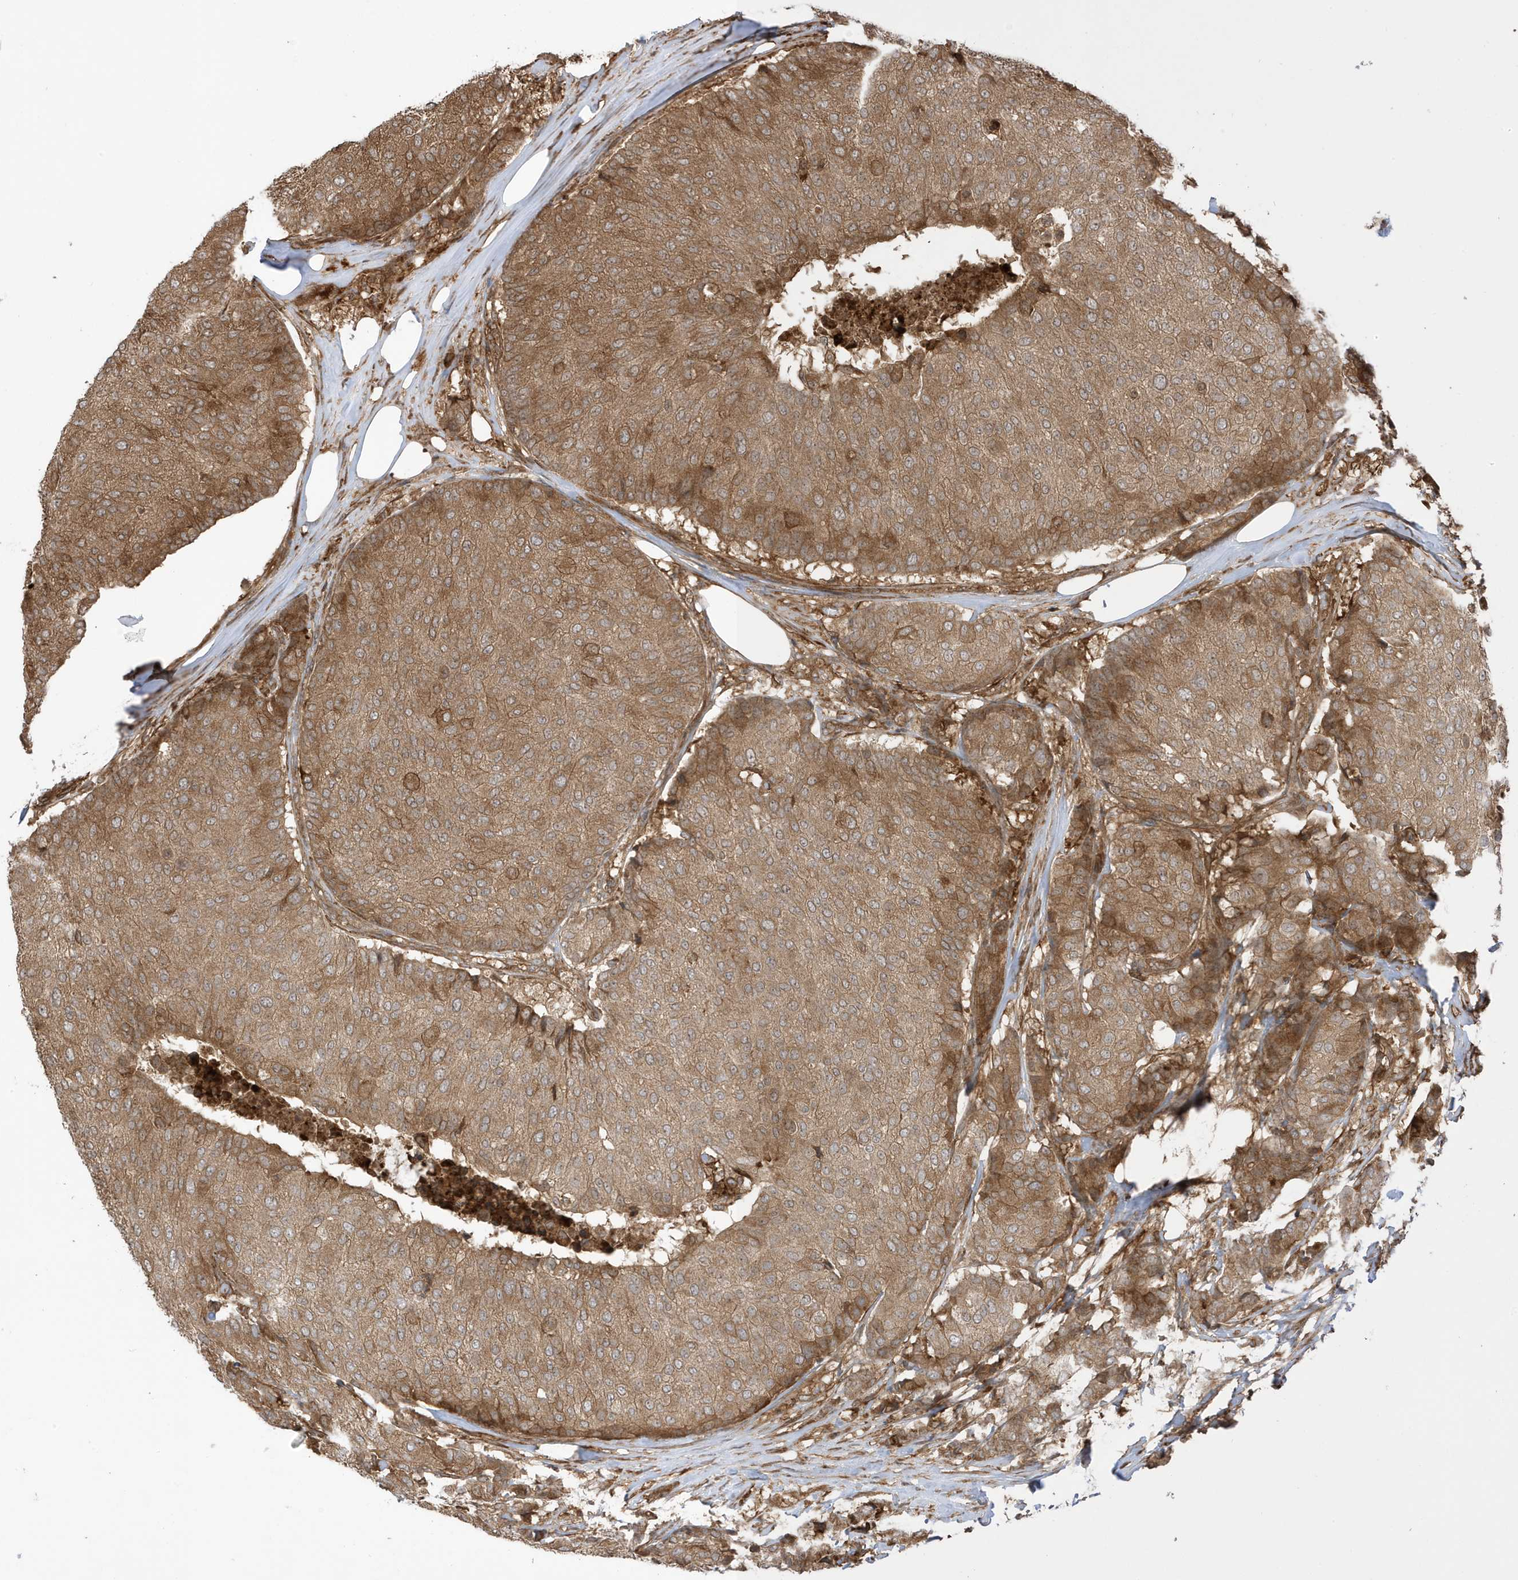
{"staining": {"intensity": "moderate", "quantity": ">75%", "location": "cytoplasmic/membranous"}, "tissue": "breast cancer", "cell_type": "Tumor cells", "image_type": "cancer", "snomed": [{"axis": "morphology", "description": "Duct carcinoma"}, {"axis": "topography", "description": "Breast"}], "caption": "Immunohistochemistry micrograph of breast cancer stained for a protein (brown), which exhibits medium levels of moderate cytoplasmic/membranous expression in about >75% of tumor cells.", "gene": "CDC42EP3", "patient": {"sex": "female", "age": 75}}